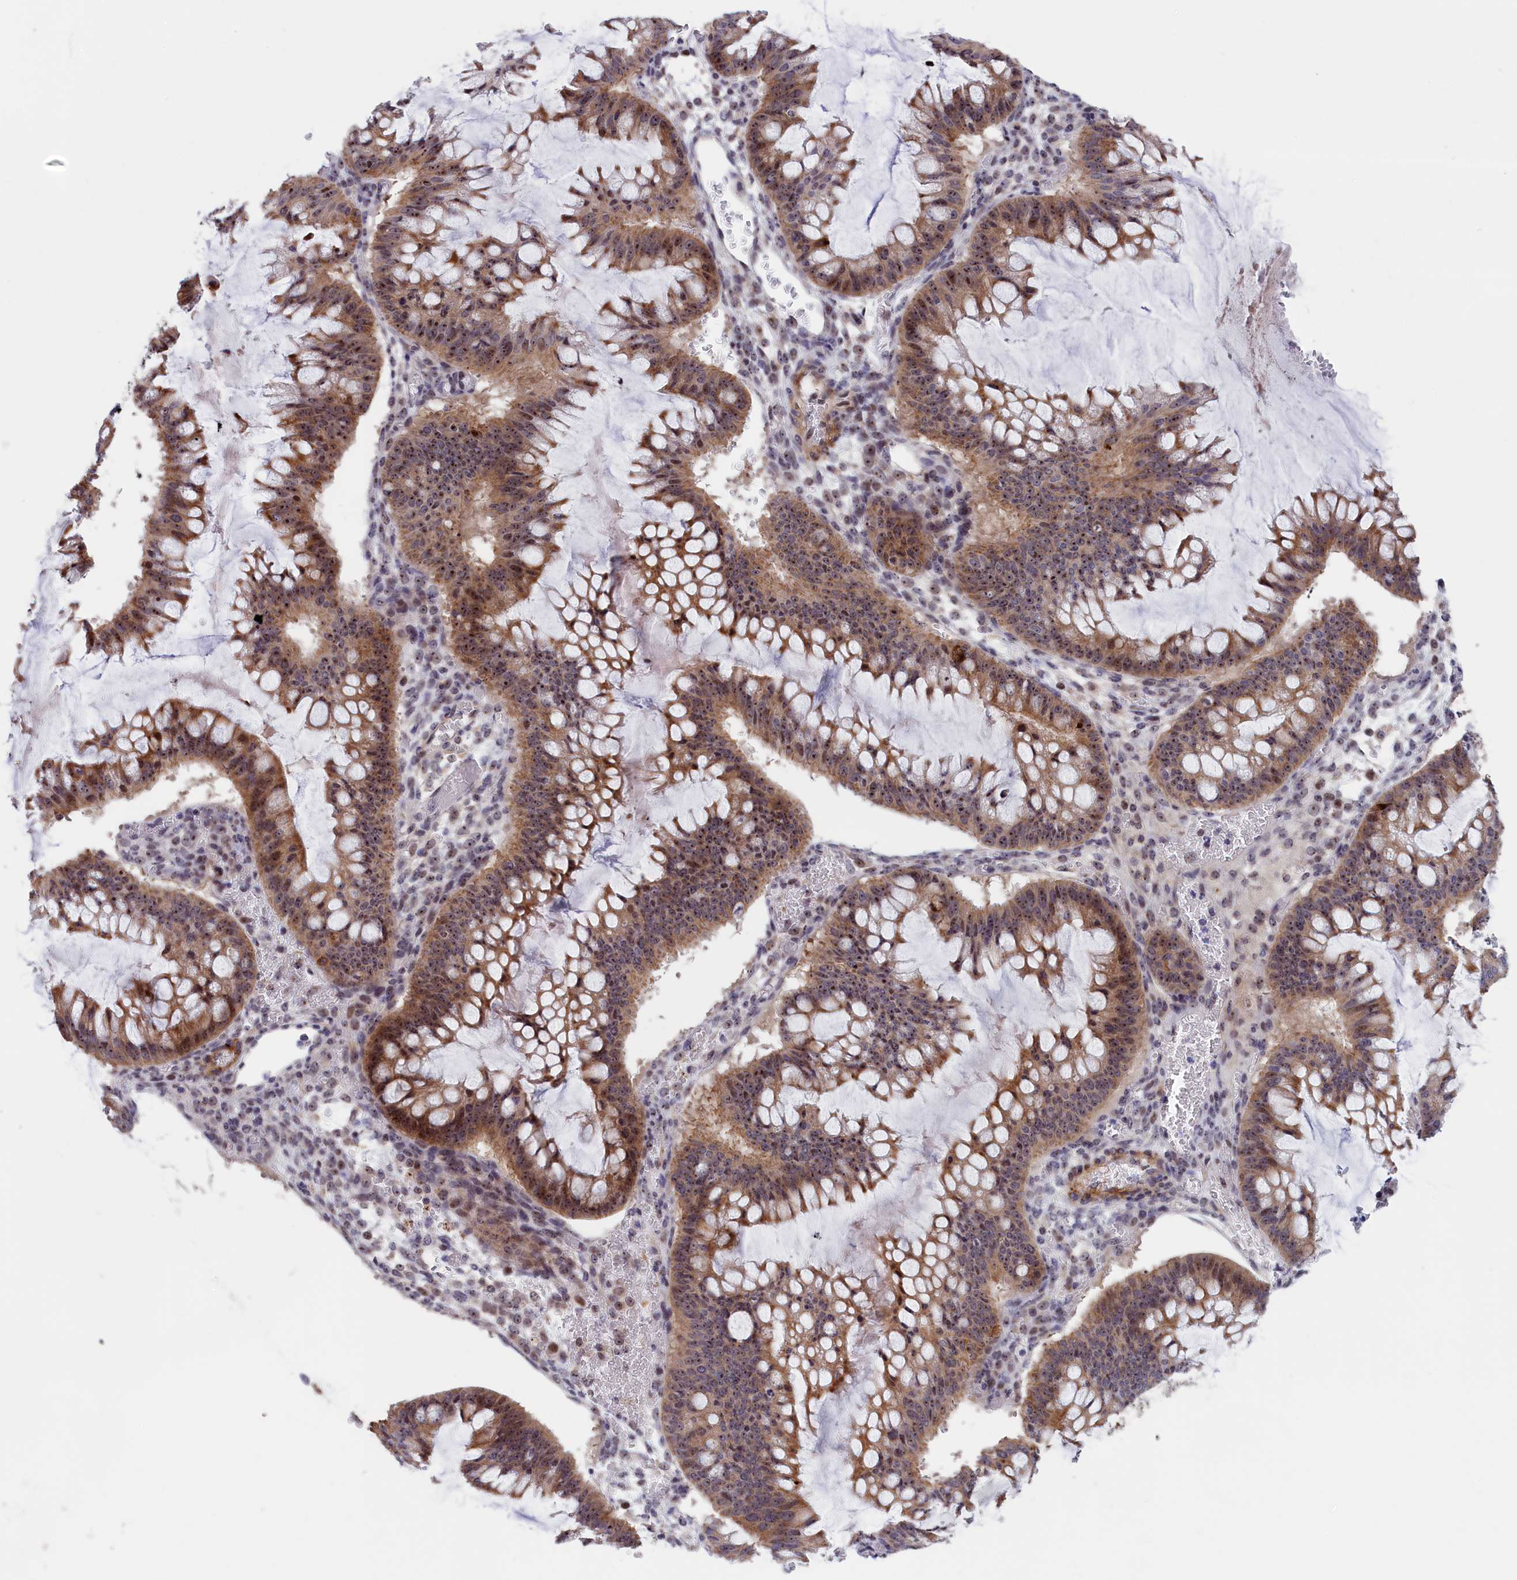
{"staining": {"intensity": "moderate", "quantity": ">75%", "location": "cytoplasmic/membranous,nuclear"}, "tissue": "ovarian cancer", "cell_type": "Tumor cells", "image_type": "cancer", "snomed": [{"axis": "morphology", "description": "Cystadenocarcinoma, mucinous, NOS"}, {"axis": "topography", "description": "Ovary"}], "caption": "Immunohistochemical staining of human ovarian mucinous cystadenocarcinoma exhibits medium levels of moderate cytoplasmic/membranous and nuclear protein positivity in approximately >75% of tumor cells.", "gene": "PPAN", "patient": {"sex": "female", "age": 73}}